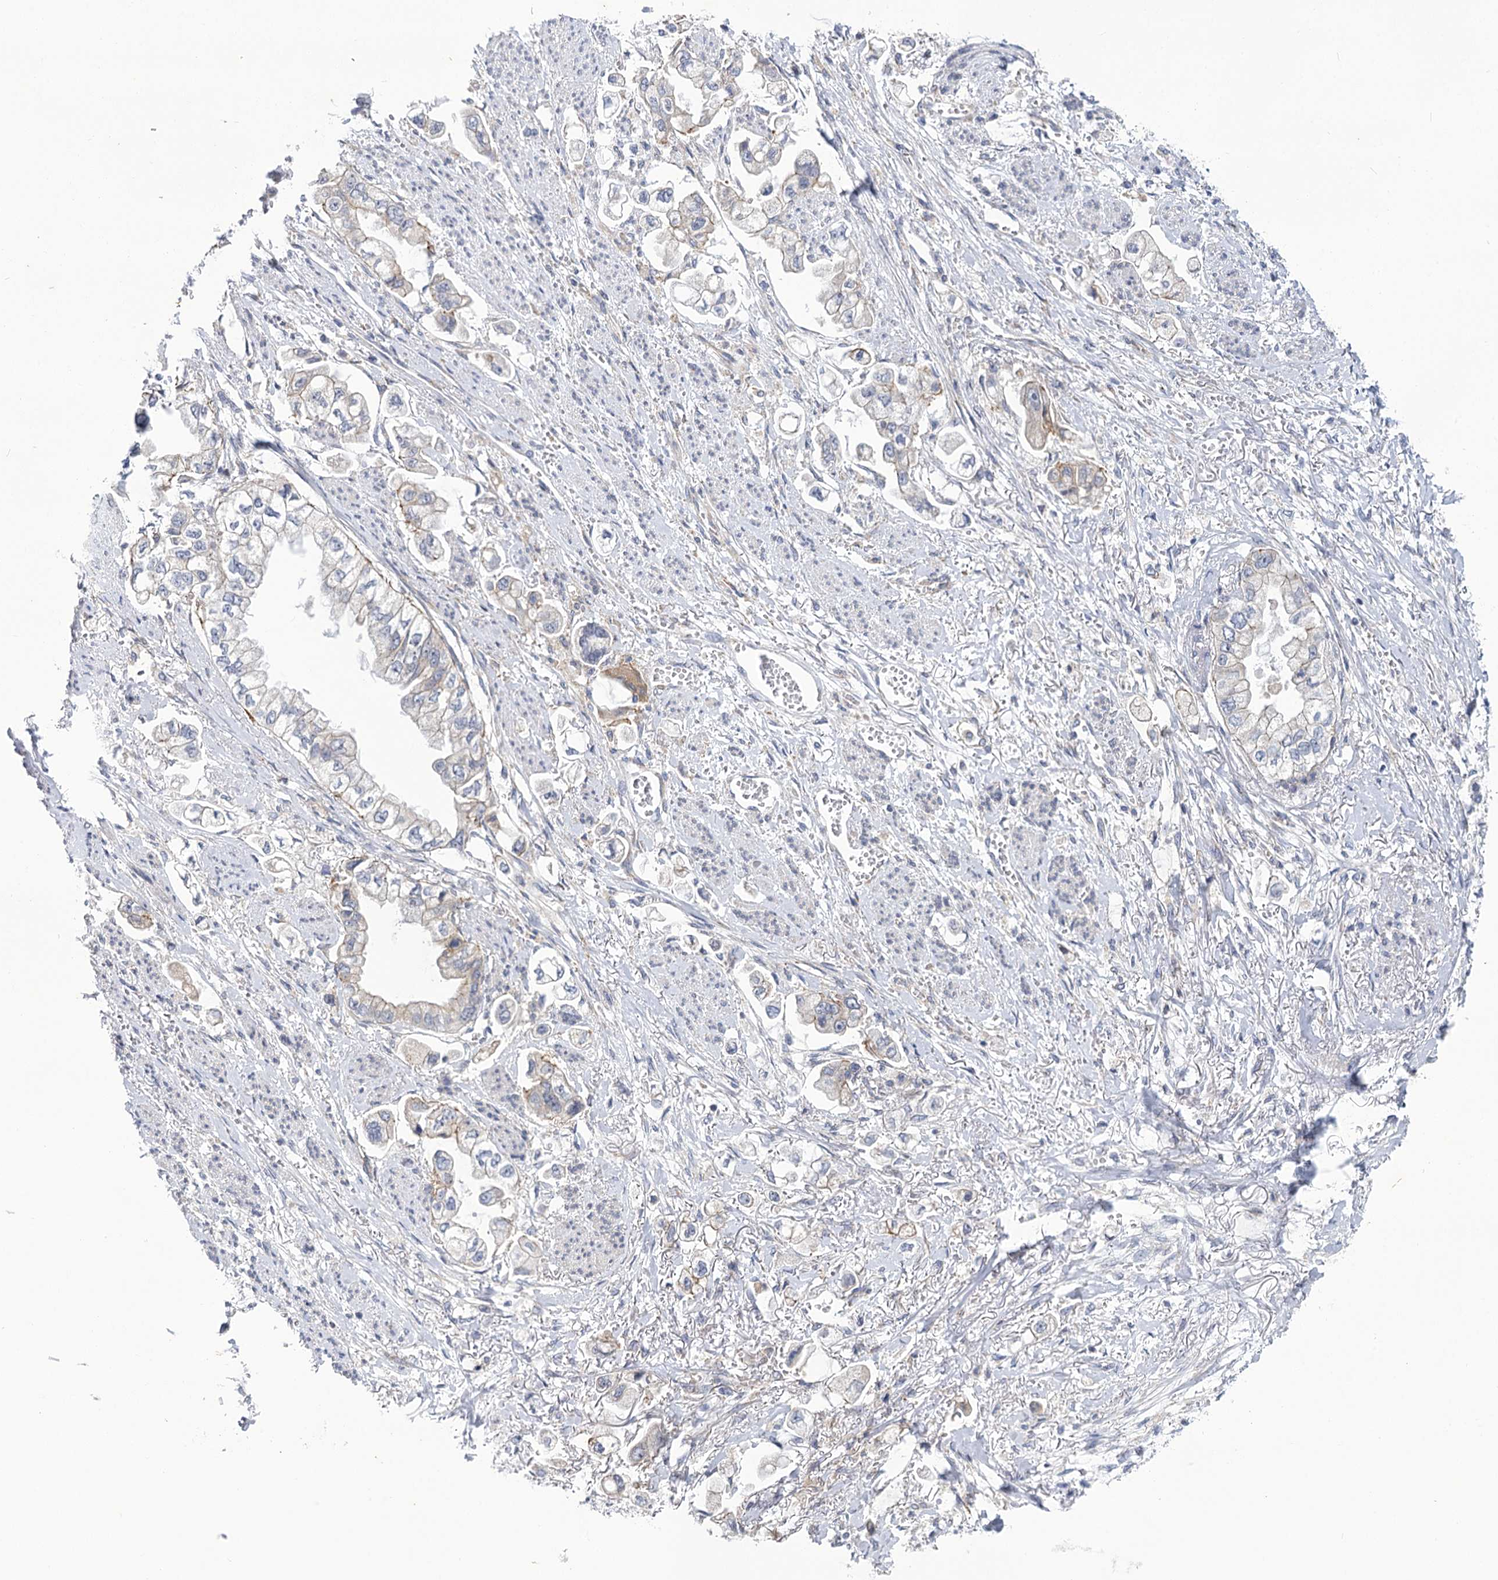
{"staining": {"intensity": "weak", "quantity": "<25%", "location": "cytoplasmic/membranous"}, "tissue": "stomach cancer", "cell_type": "Tumor cells", "image_type": "cancer", "snomed": [{"axis": "morphology", "description": "Adenocarcinoma, NOS"}, {"axis": "topography", "description": "Stomach"}], "caption": "Immunohistochemistry (IHC) micrograph of human stomach cancer stained for a protein (brown), which reveals no positivity in tumor cells.", "gene": "MBLAC2", "patient": {"sex": "male", "age": 62}}